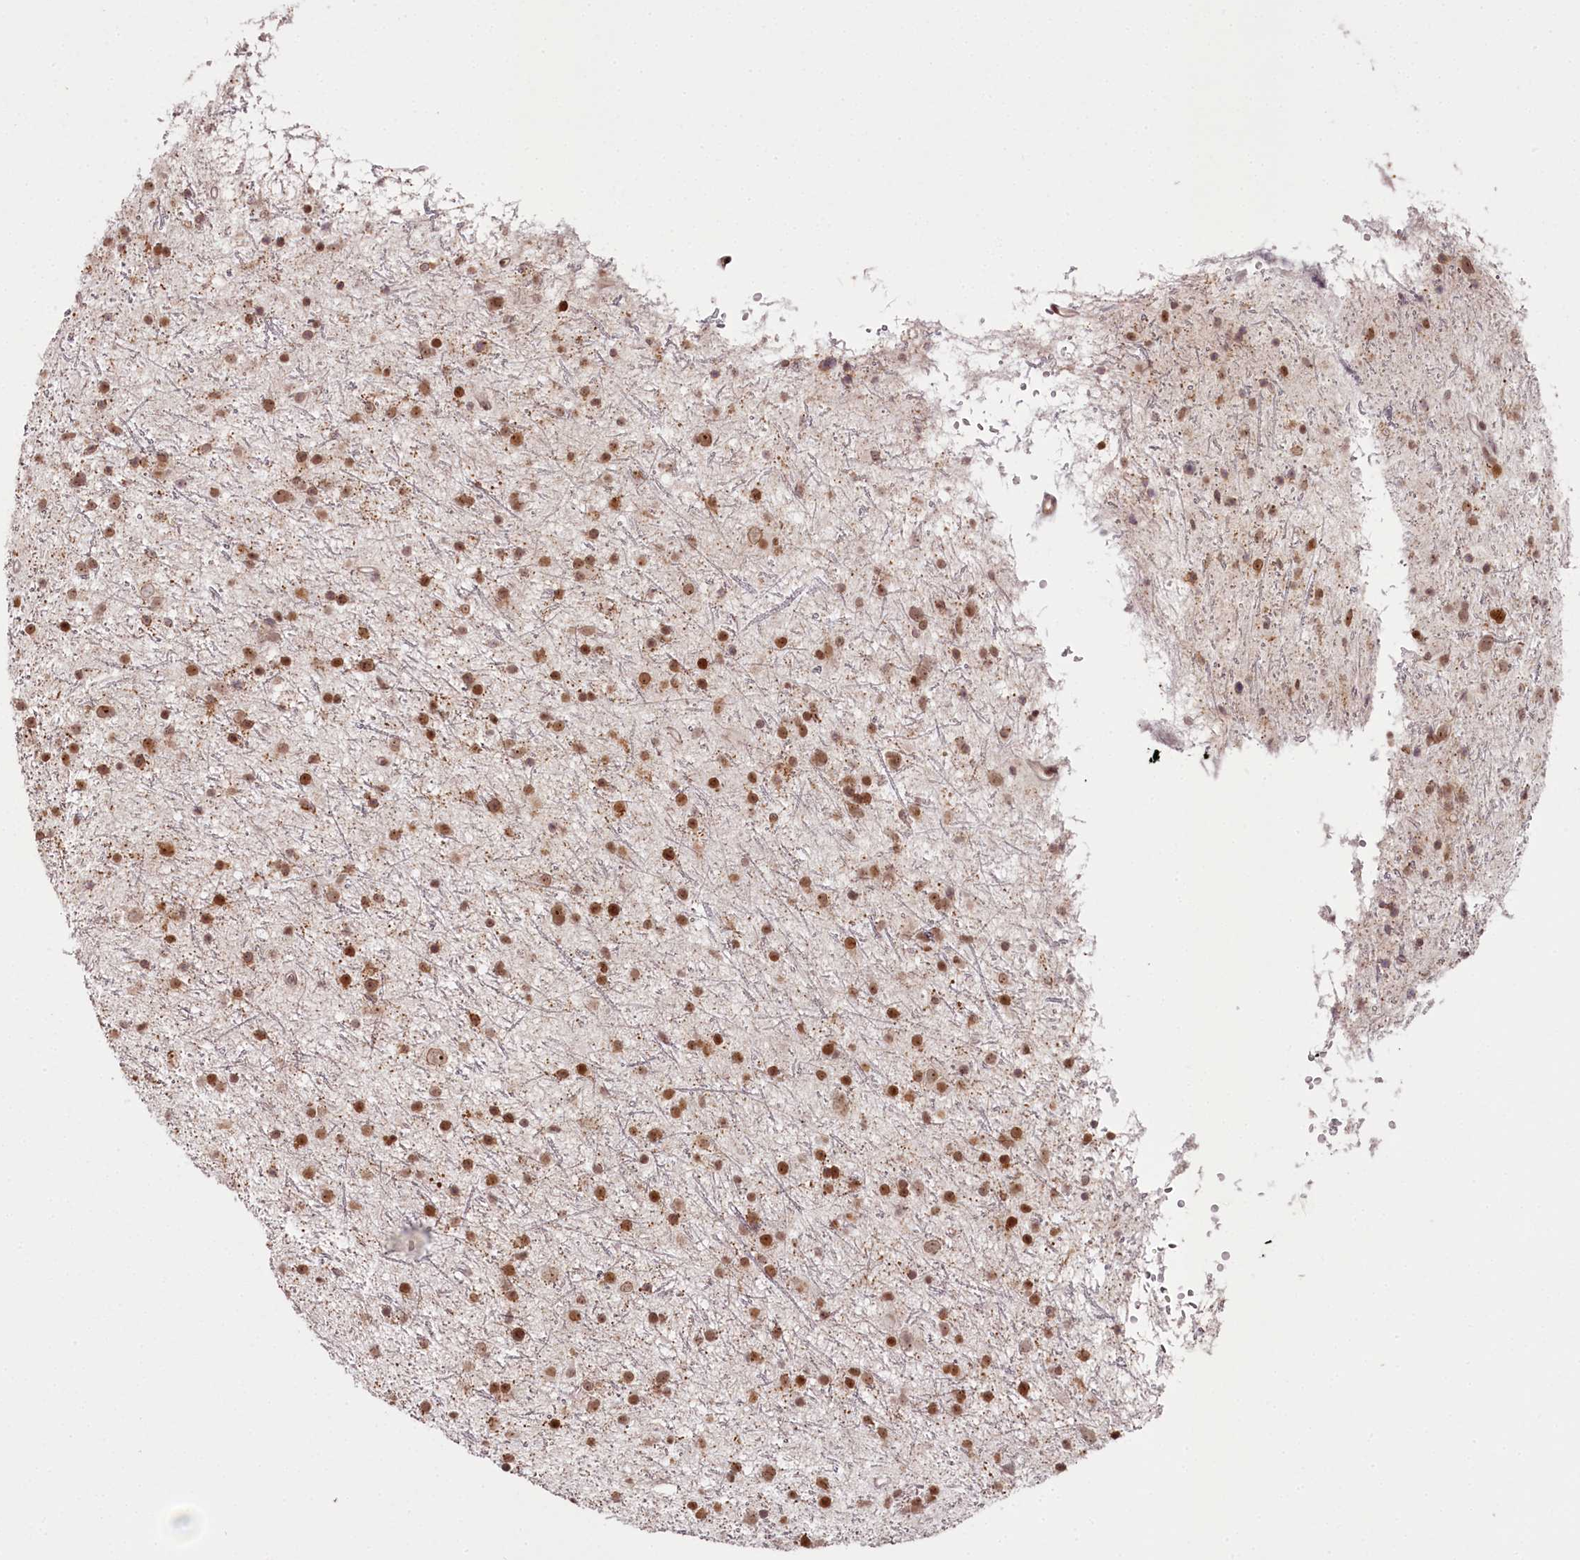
{"staining": {"intensity": "moderate", "quantity": ">75%", "location": "nuclear"}, "tissue": "glioma", "cell_type": "Tumor cells", "image_type": "cancer", "snomed": [{"axis": "morphology", "description": "Glioma, malignant, Low grade"}, {"axis": "topography", "description": "Cerebral cortex"}], "caption": "Glioma stained with a brown dye displays moderate nuclear positive expression in about >75% of tumor cells.", "gene": "THYN1", "patient": {"sex": "female", "age": 39}}